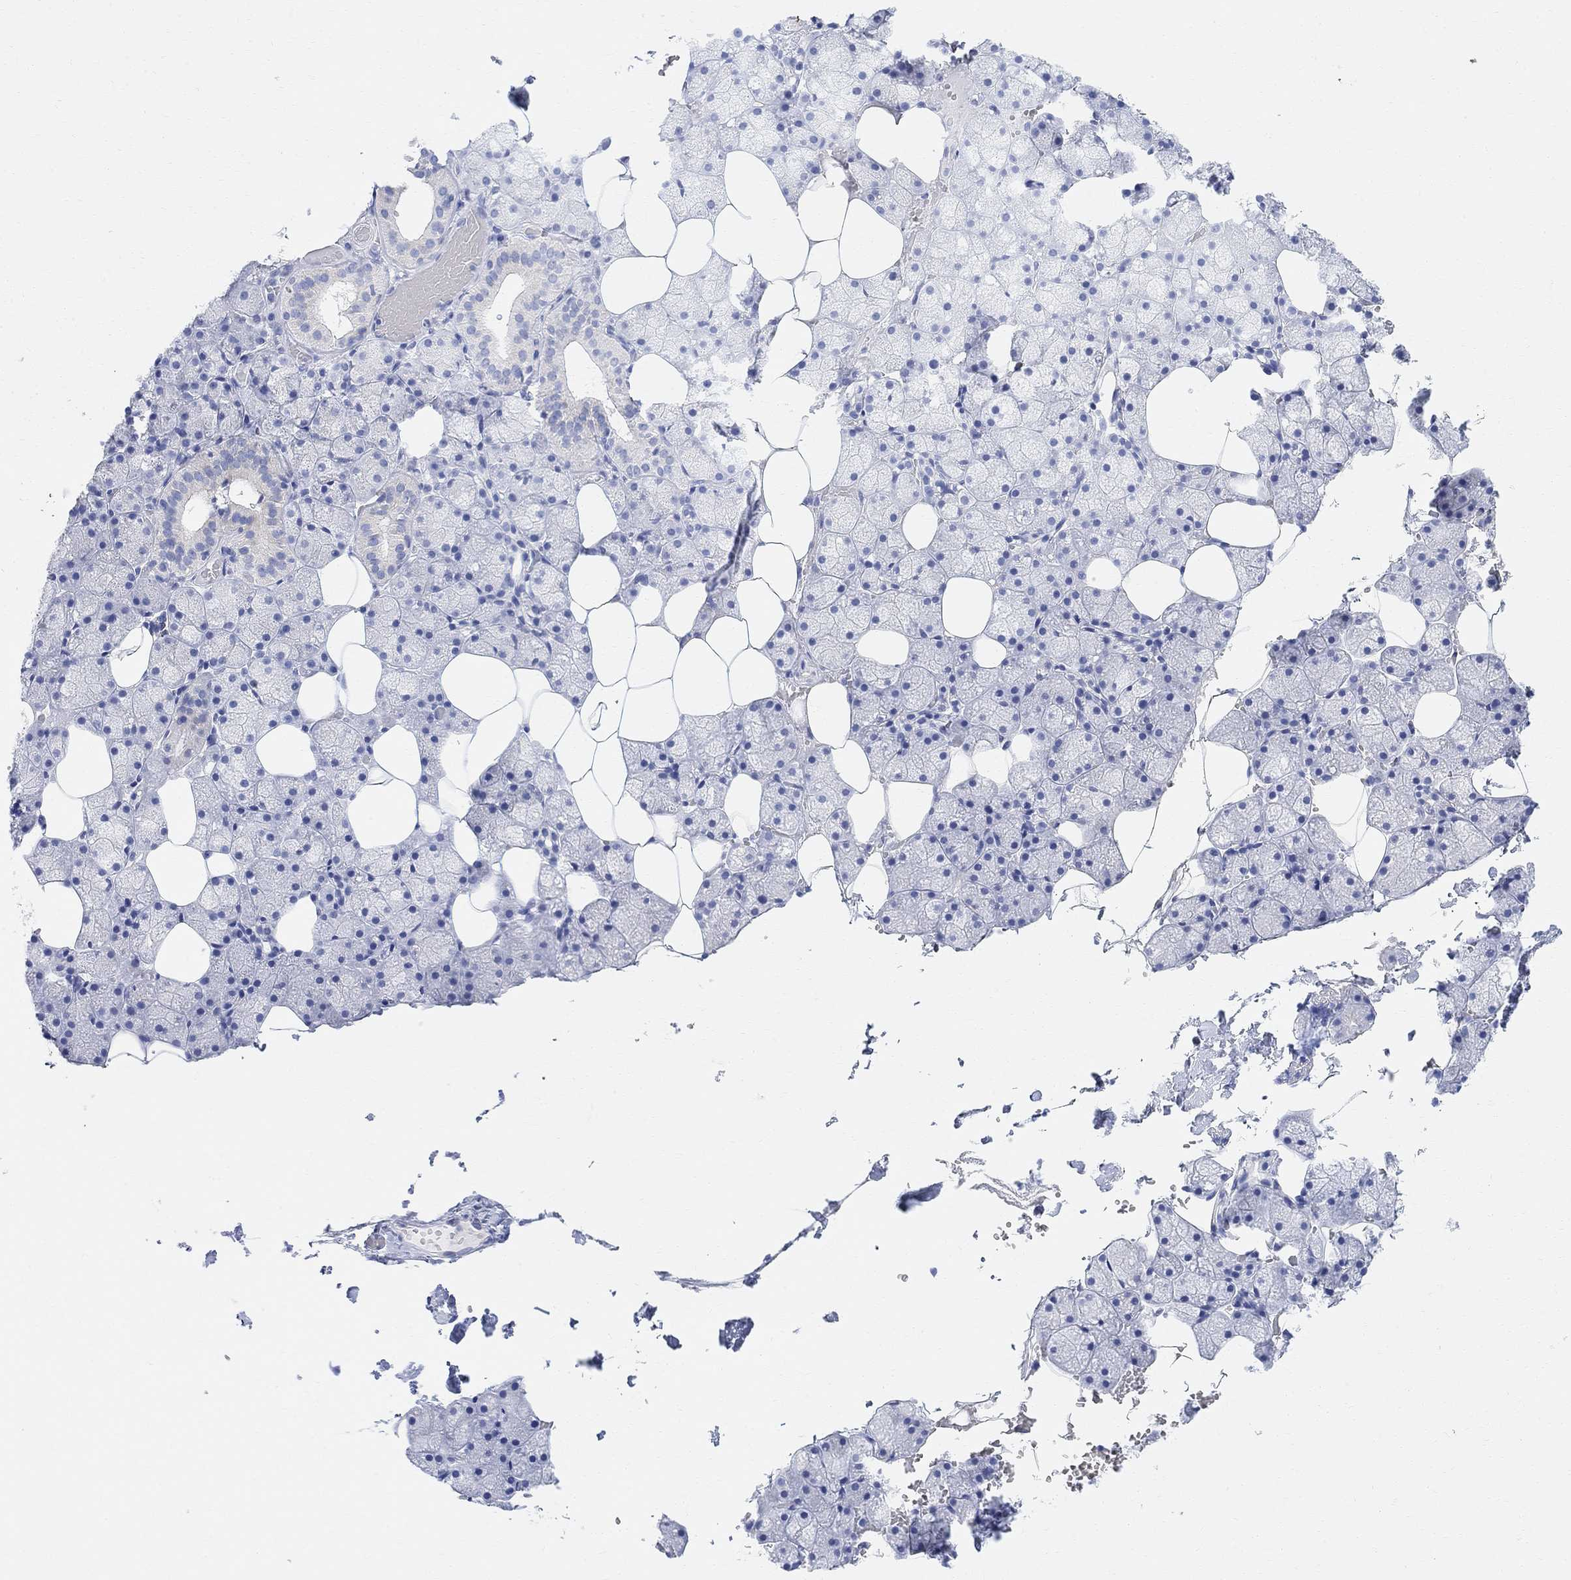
{"staining": {"intensity": "negative", "quantity": "none", "location": "none"}, "tissue": "salivary gland", "cell_type": "Glandular cells", "image_type": "normal", "snomed": [{"axis": "morphology", "description": "Normal tissue, NOS"}, {"axis": "topography", "description": "Salivary gland"}], "caption": "High power microscopy image of an IHC photomicrograph of unremarkable salivary gland, revealing no significant staining in glandular cells.", "gene": "RETNLB", "patient": {"sex": "male", "age": 38}}